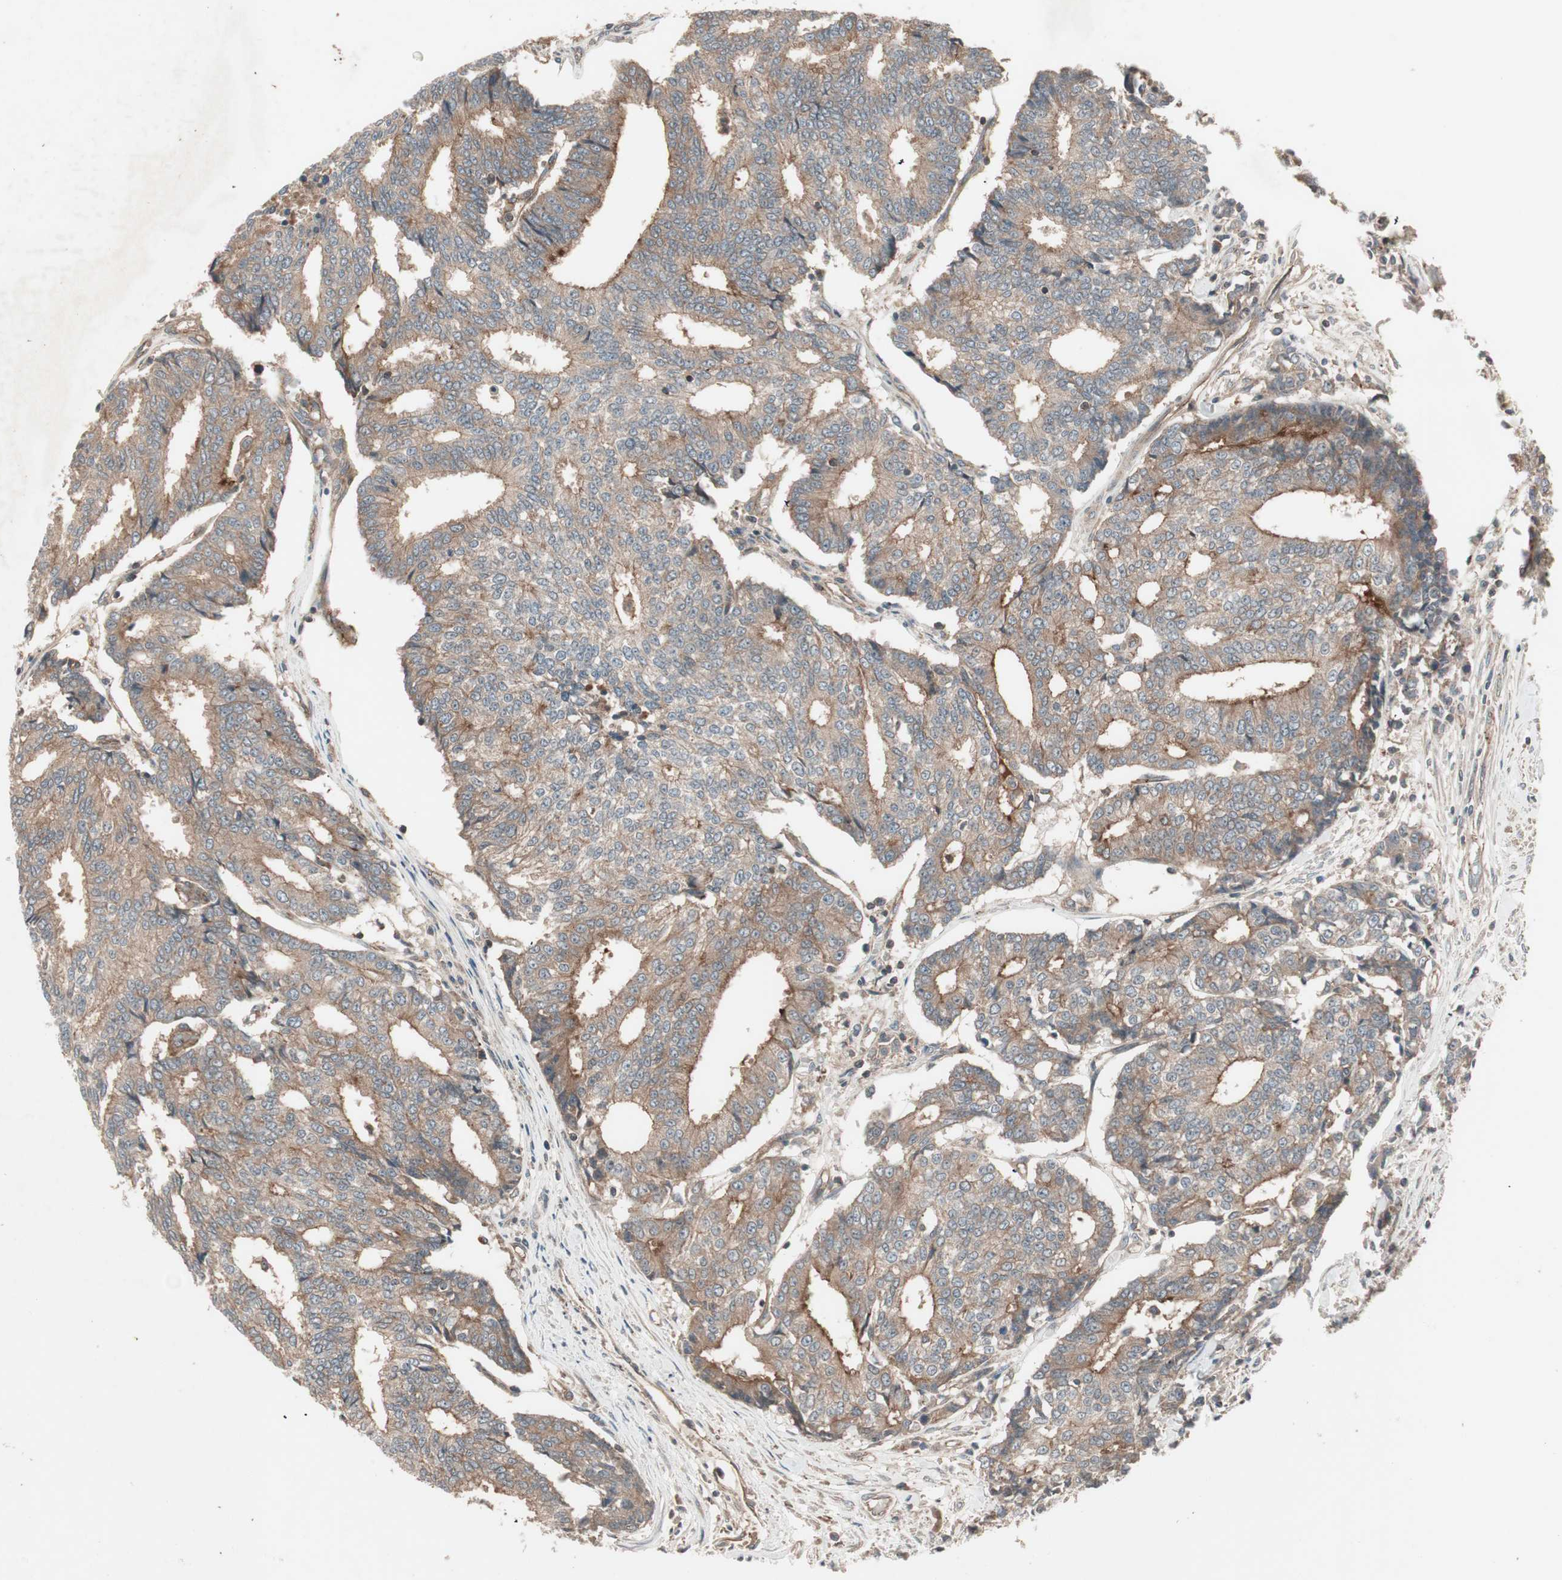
{"staining": {"intensity": "moderate", "quantity": ">75%", "location": "cytoplasmic/membranous"}, "tissue": "prostate cancer", "cell_type": "Tumor cells", "image_type": "cancer", "snomed": [{"axis": "morphology", "description": "Adenocarcinoma, High grade"}, {"axis": "topography", "description": "Prostate"}], "caption": "A histopathology image of prostate cancer (high-grade adenocarcinoma) stained for a protein reveals moderate cytoplasmic/membranous brown staining in tumor cells.", "gene": "TFPI", "patient": {"sex": "male", "age": 55}}